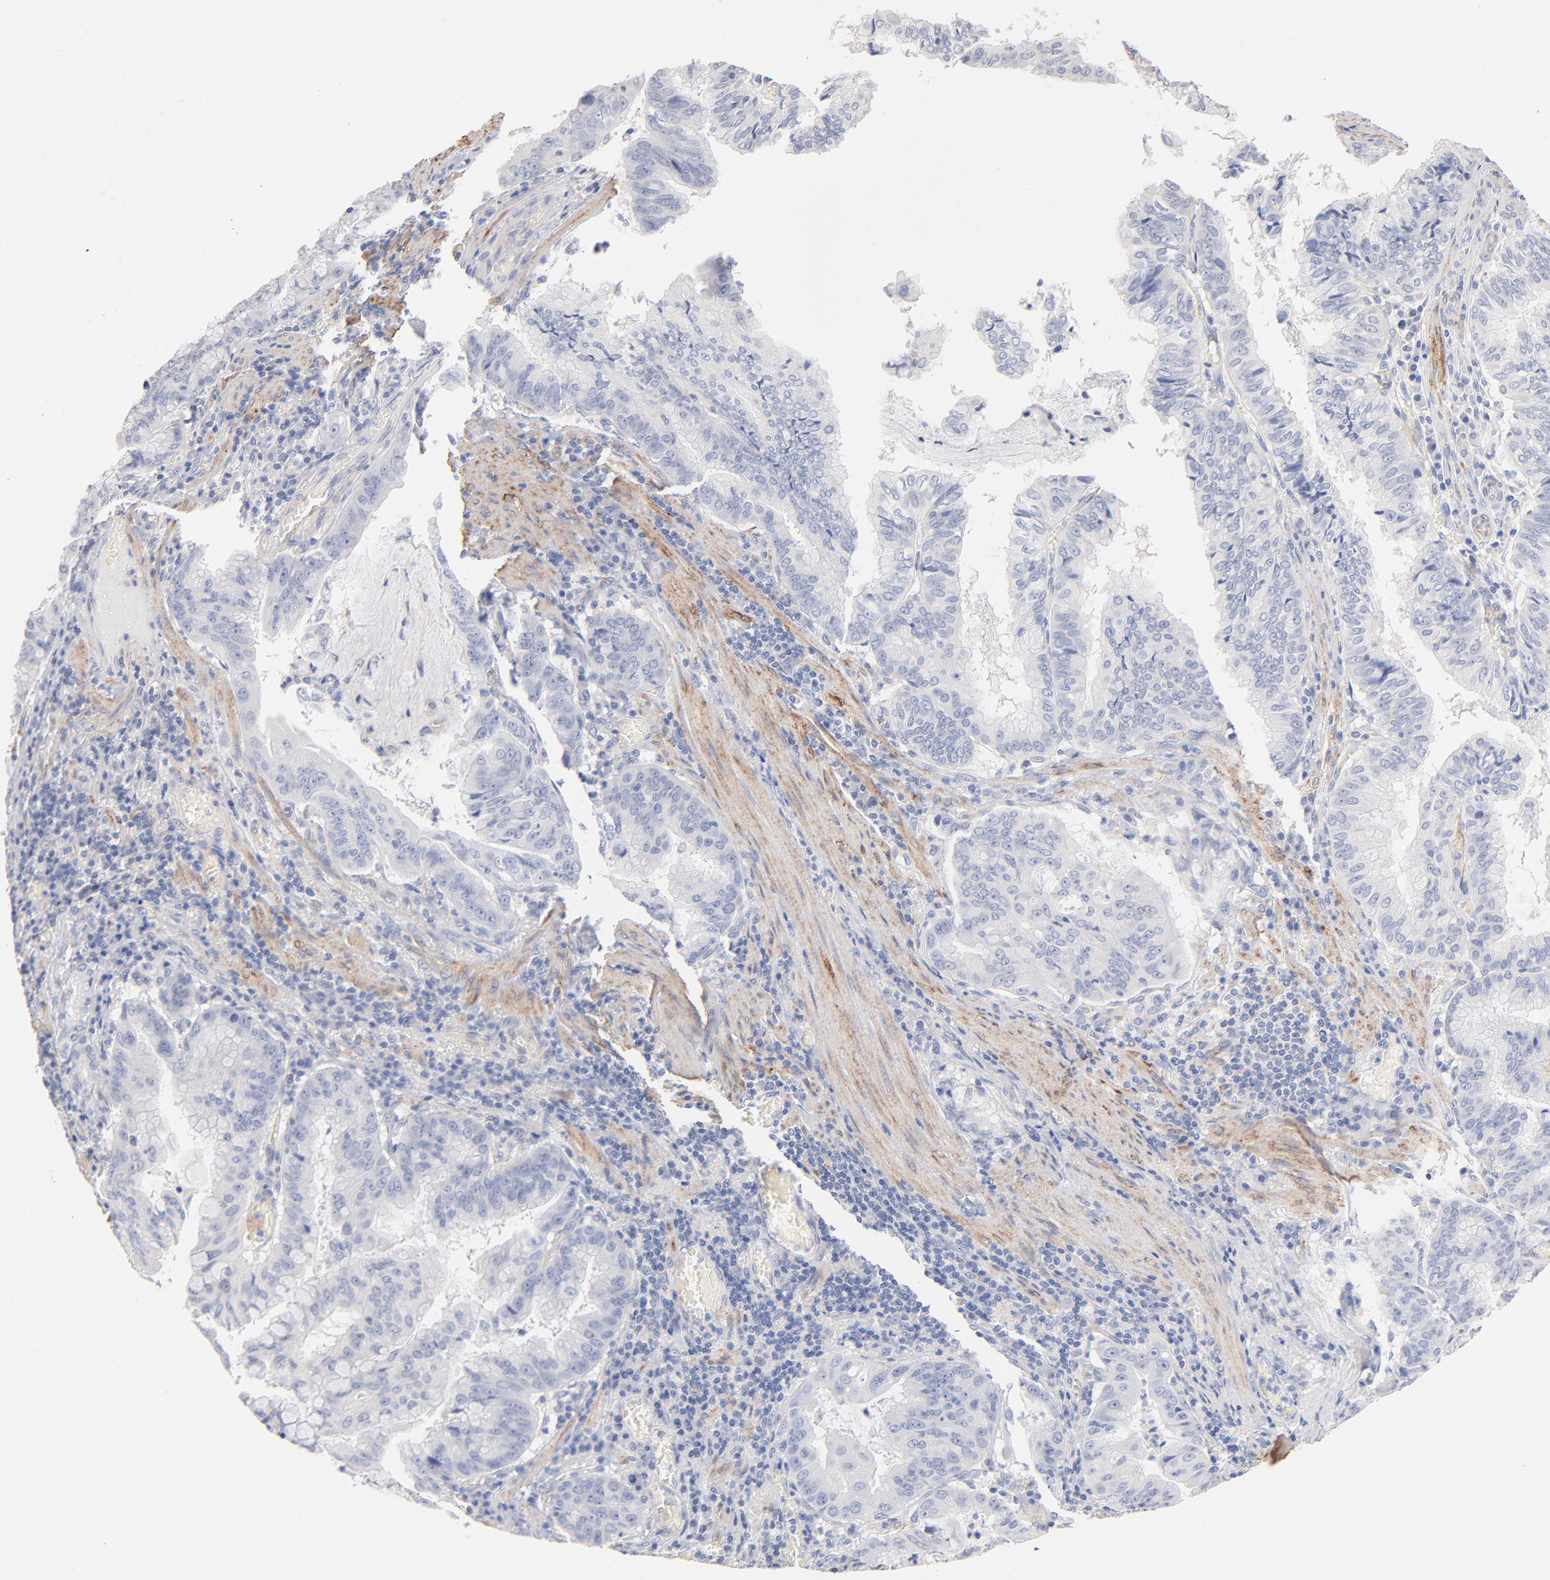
{"staining": {"intensity": "negative", "quantity": "none", "location": "none"}, "tissue": "stomach cancer", "cell_type": "Tumor cells", "image_type": "cancer", "snomed": [{"axis": "morphology", "description": "Adenocarcinoma, NOS"}, {"axis": "topography", "description": "Stomach, upper"}], "caption": "The photomicrograph reveals no staining of tumor cells in adenocarcinoma (stomach).", "gene": "ITGA8", "patient": {"sex": "male", "age": 80}}